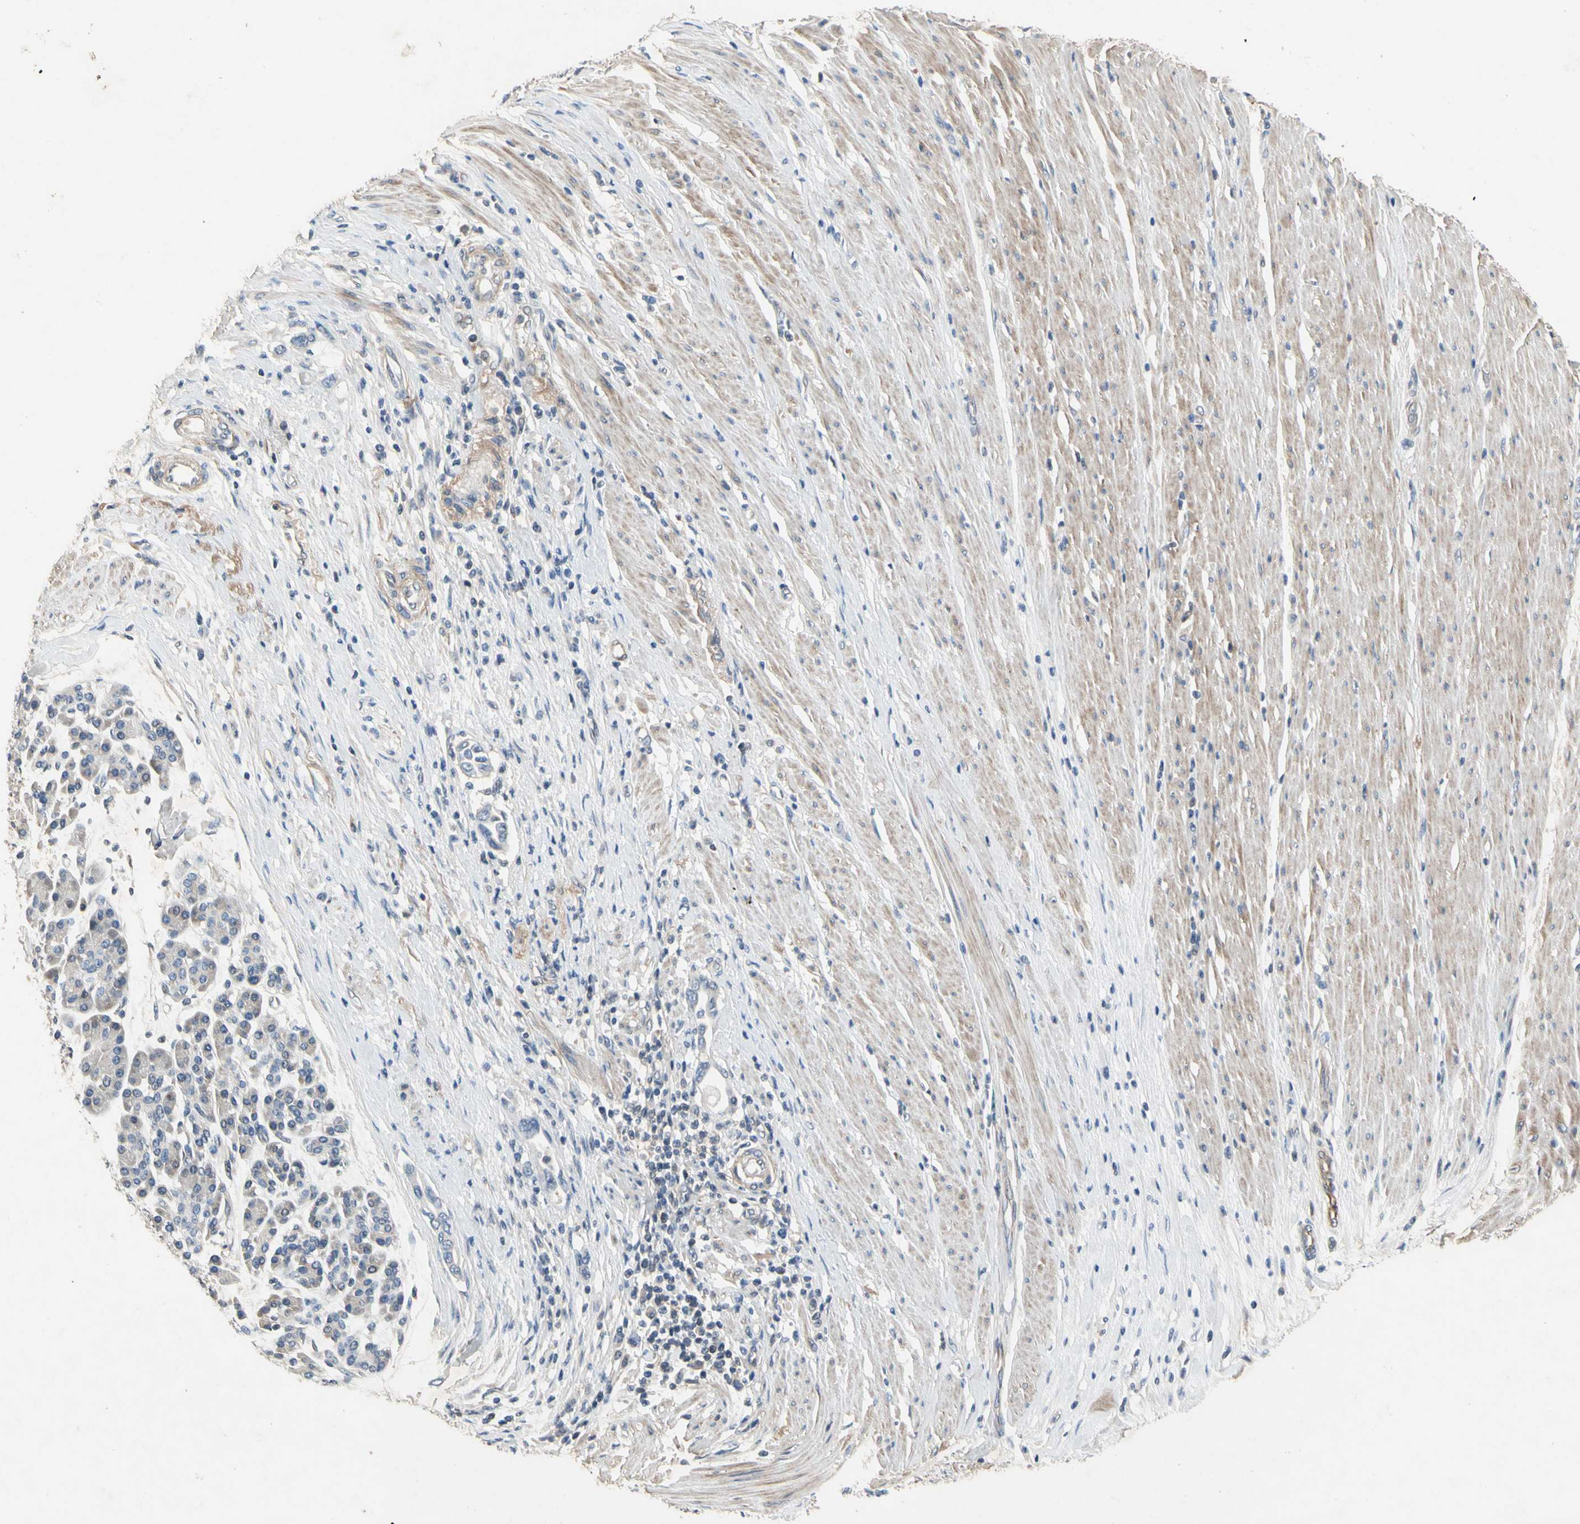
{"staining": {"intensity": "negative", "quantity": "none", "location": "none"}, "tissue": "pancreatic cancer", "cell_type": "Tumor cells", "image_type": "cancer", "snomed": [{"axis": "morphology", "description": "Adenocarcinoma, NOS"}, {"axis": "topography", "description": "Pancreas"}], "caption": "The immunohistochemistry (IHC) photomicrograph has no significant staining in tumor cells of pancreatic adenocarcinoma tissue.", "gene": "CRTAC1", "patient": {"sex": "female", "age": 57}}